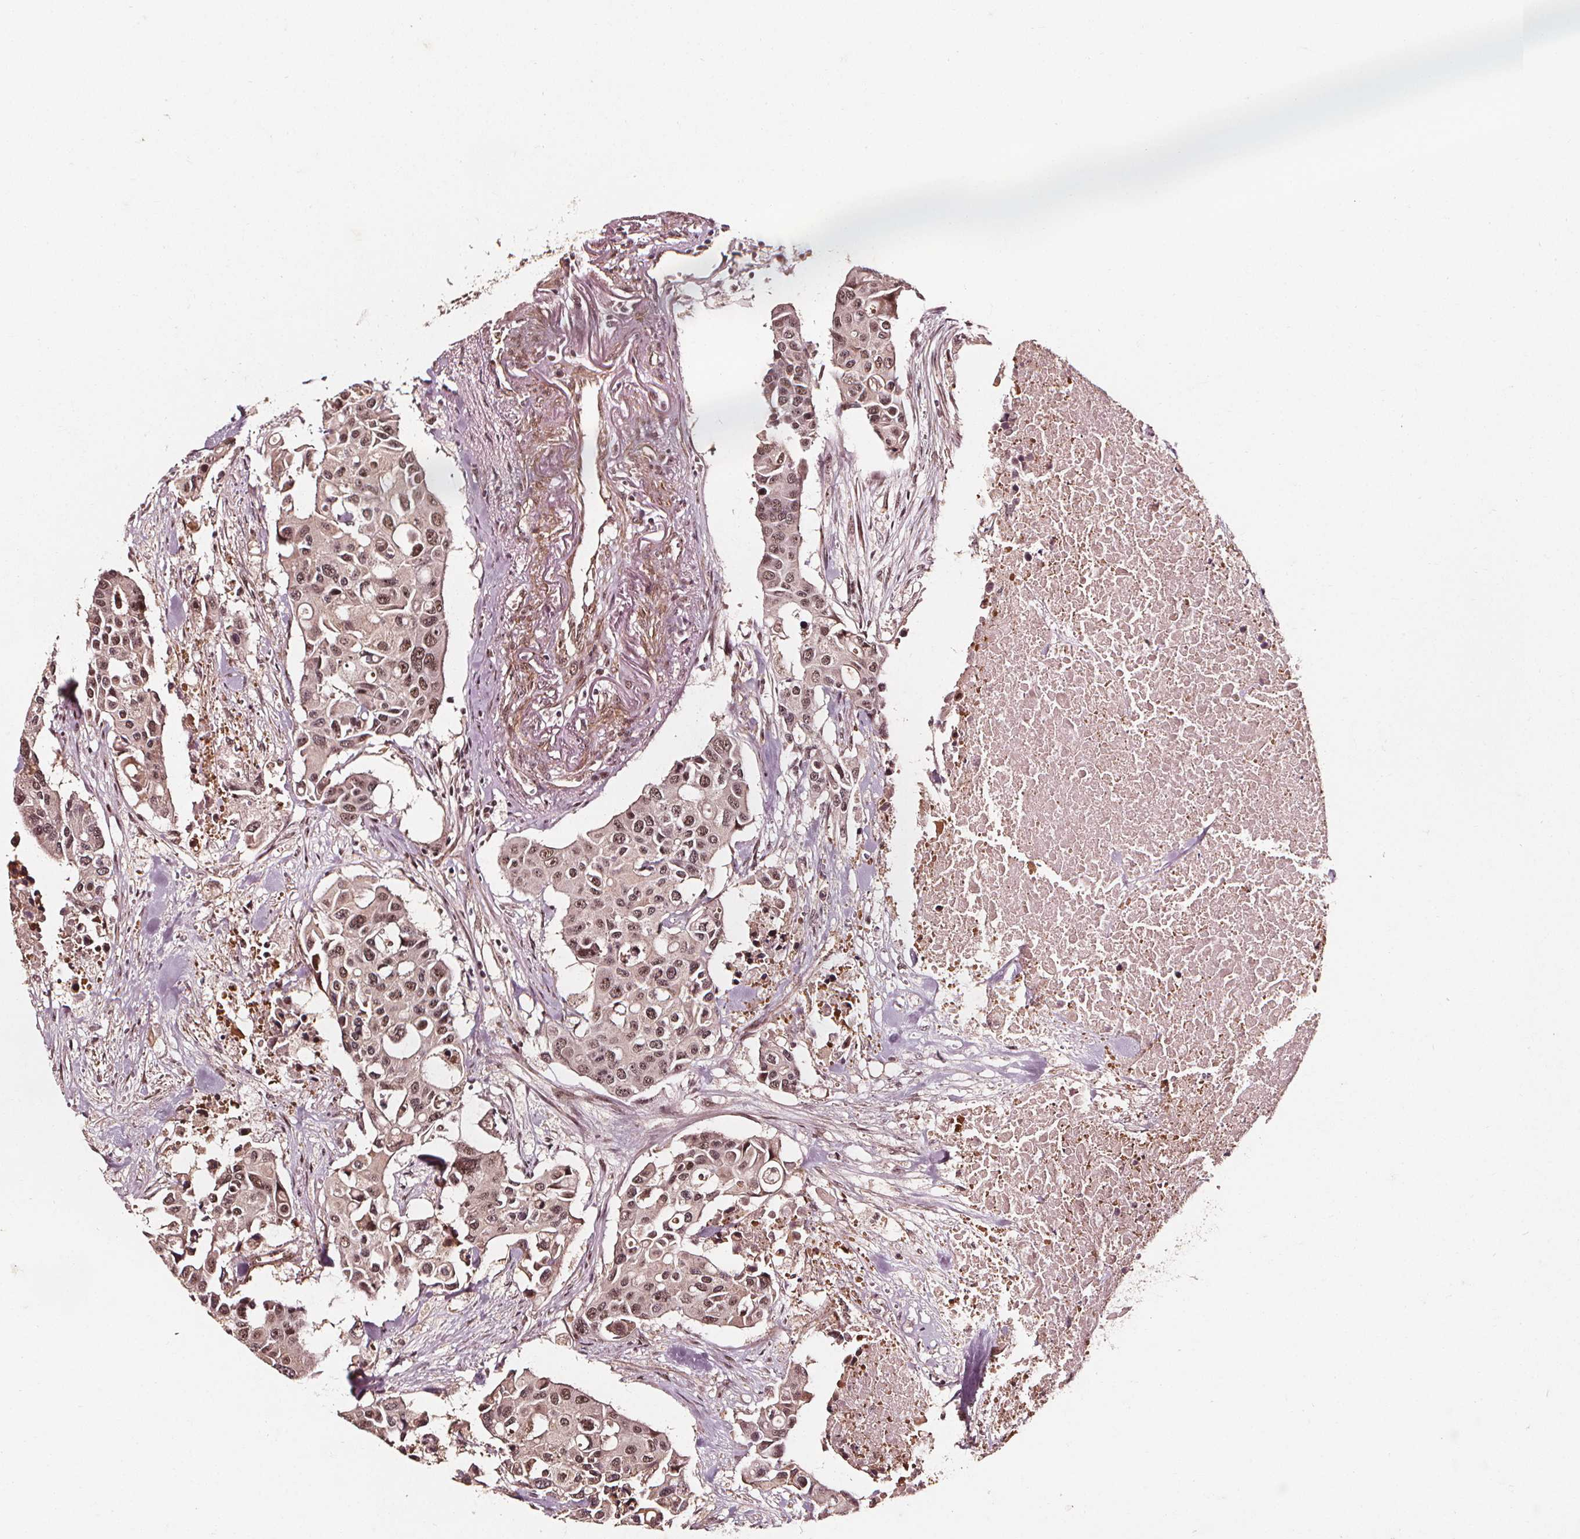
{"staining": {"intensity": "moderate", "quantity": ">75%", "location": "nuclear"}, "tissue": "colorectal cancer", "cell_type": "Tumor cells", "image_type": "cancer", "snomed": [{"axis": "morphology", "description": "Adenocarcinoma, NOS"}, {"axis": "topography", "description": "Colon"}], "caption": "Colorectal adenocarcinoma stained with immunohistochemistry displays moderate nuclear expression in about >75% of tumor cells.", "gene": "EXOSC9", "patient": {"sex": "male", "age": 77}}